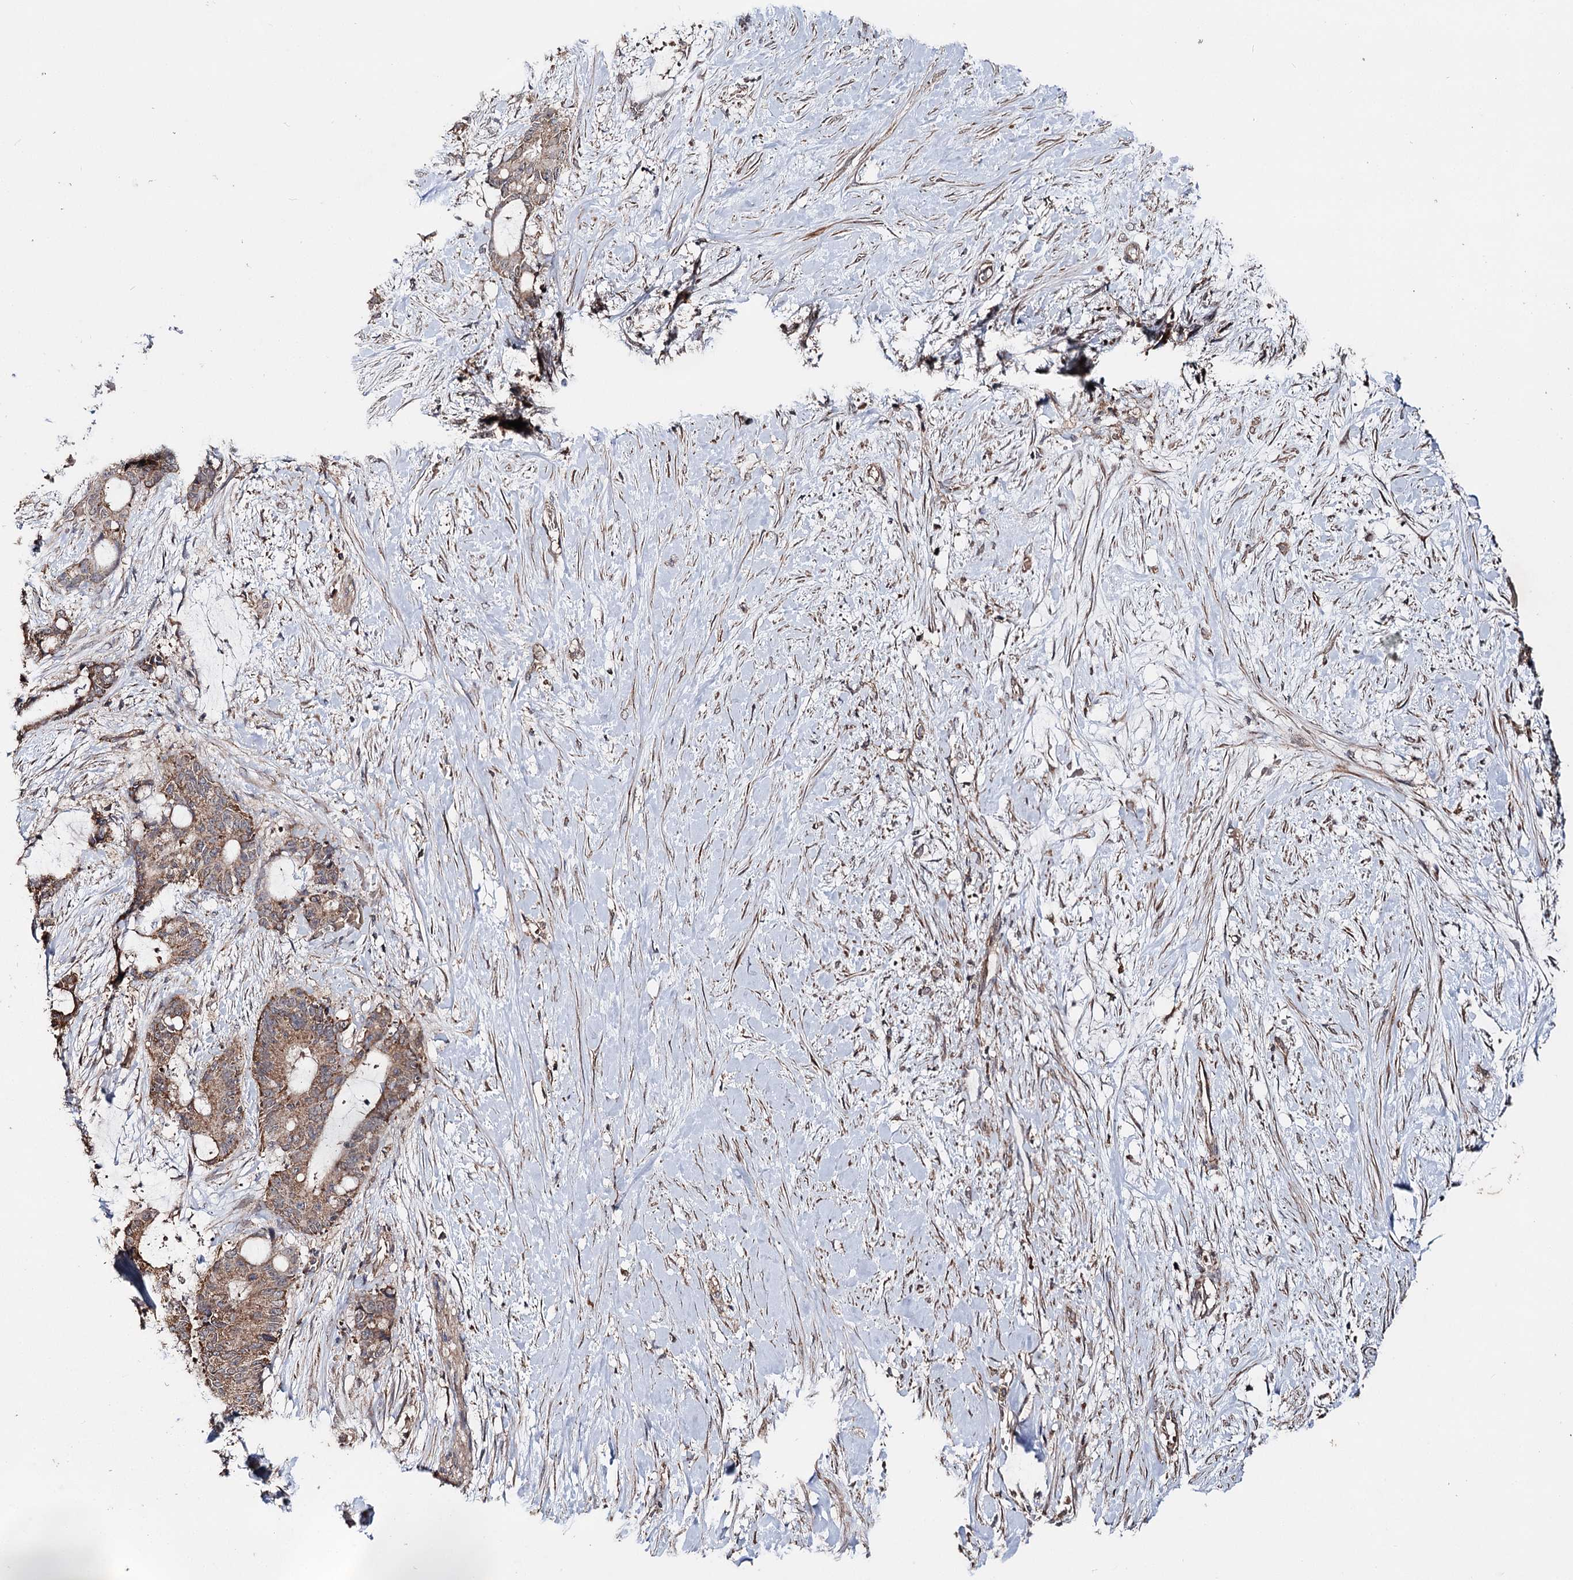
{"staining": {"intensity": "moderate", "quantity": ">75%", "location": "cytoplasmic/membranous"}, "tissue": "liver cancer", "cell_type": "Tumor cells", "image_type": "cancer", "snomed": [{"axis": "morphology", "description": "Normal tissue, NOS"}, {"axis": "morphology", "description": "Cholangiocarcinoma"}, {"axis": "topography", "description": "Liver"}, {"axis": "topography", "description": "Peripheral nerve tissue"}], "caption": "There is medium levels of moderate cytoplasmic/membranous expression in tumor cells of liver cancer, as demonstrated by immunohistochemical staining (brown color).", "gene": "MINDY3", "patient": {"sex": "female", "age": 73}}